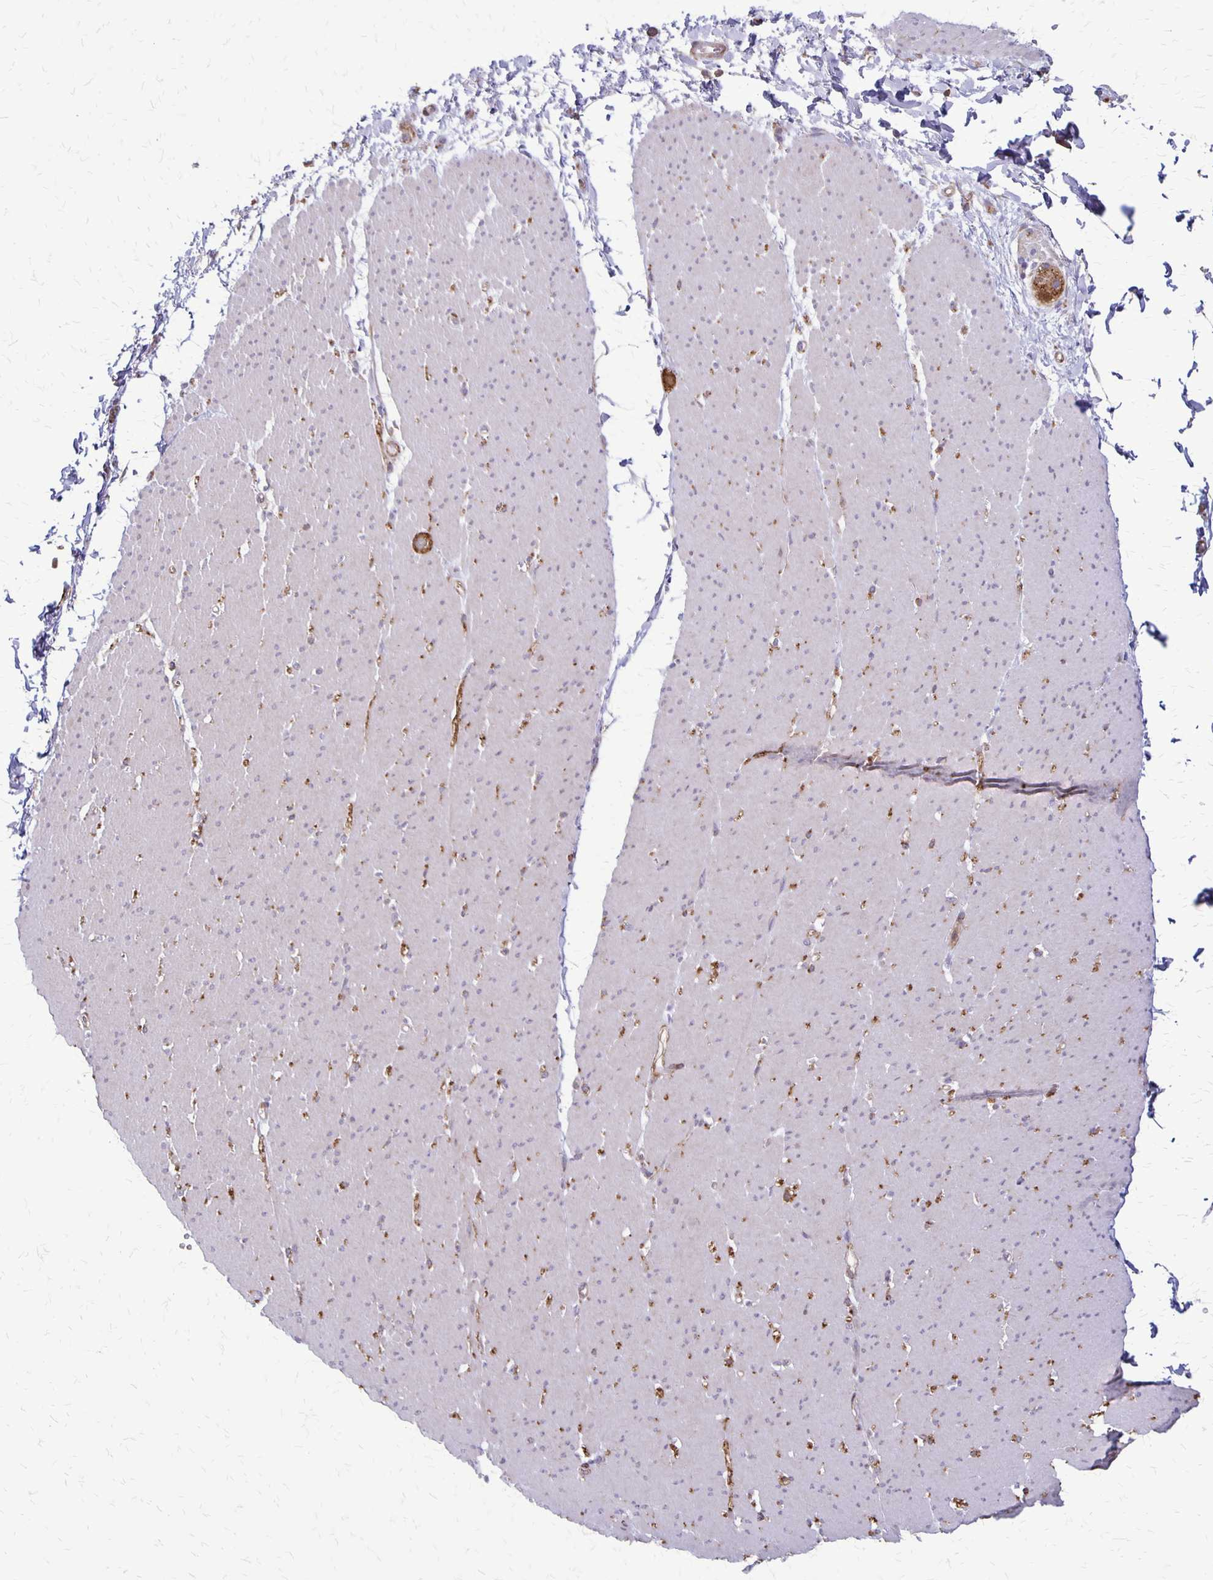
{"staining": {"intensity": "negative", "quantity": "none", "location": "none"}, "tissue": "smooth muscle", "cell_type": "Smooth muscle cells", "image_type": "normal", "snomed": [{"axis": "morphology", "description": "Normal tissue, NOS"}, {"axis": "topography", "description": "Smooth muscle"}, {"axis": "topography", "description": "Rectum"}], "caption": "An IHC histopathology image of unremarkable smooth muscle is shown. There is no staining in smooth muscle cells of smooth muscle.", "gene": "SEPTIN5", "patient": {"sex": "male", "age": 53}}